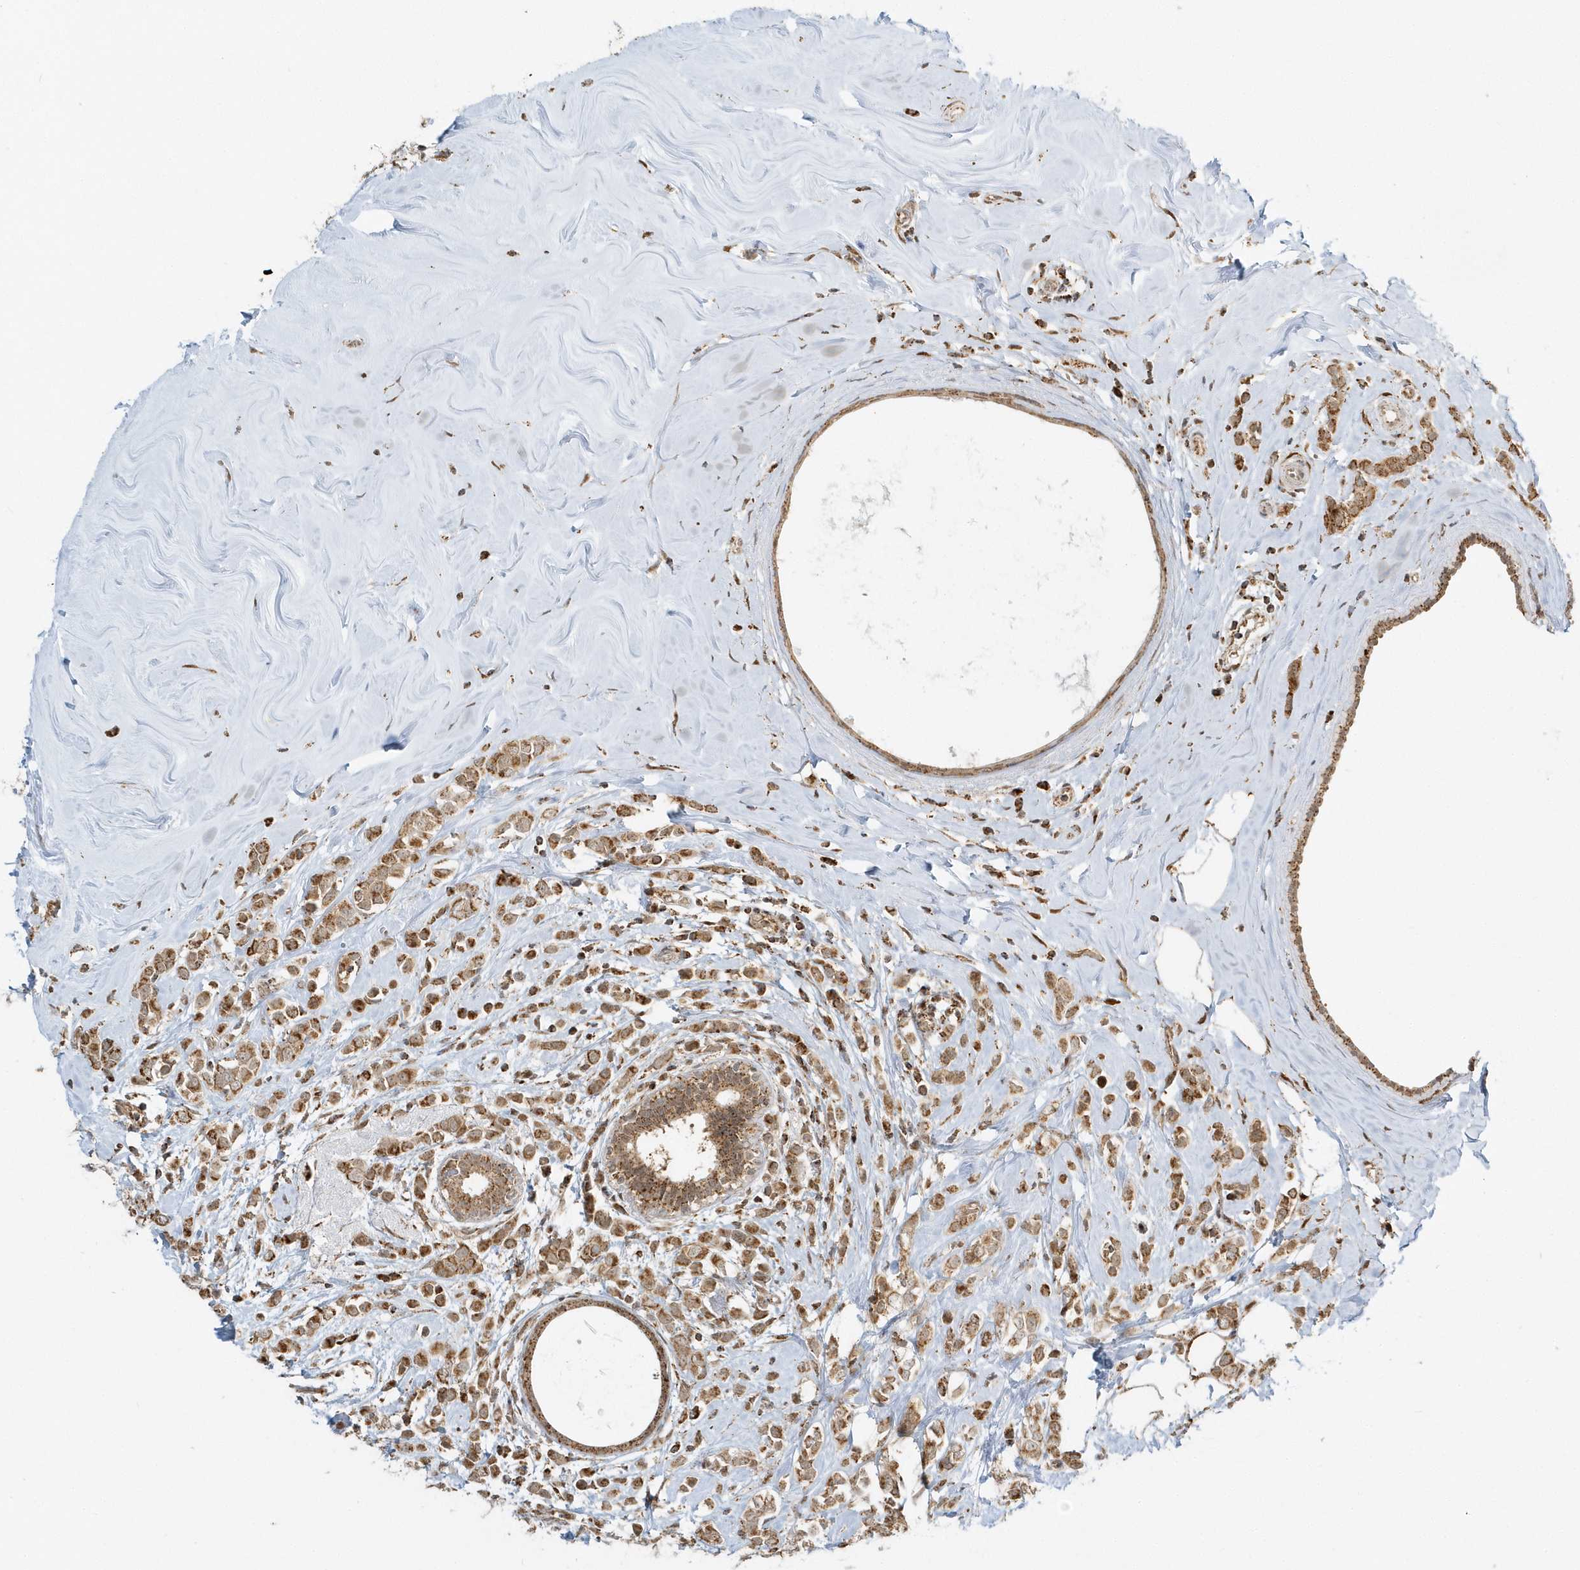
{"staining": {"intensity": "moderate", "quantity": ">75%", "location": "cytoplasmic/membranous"}, "tissue": "breast cancer", "cell_type": "Tumor cells", "image_type": "cancer", "snomed": [{"axis": "morphology", "description": "Lobular carcinoma"}, {"axis": "topography", "description": "Breast"}], "caption": "Approximately >75% of tumor cells in human breast lobular carcinoma demonstrate moderate cytoplasmic/membranous protein positivity as visualized by brown immunohistochemical staining.", "gene": "PSMD6", "patient": {"sex": "female", "age": 47}}